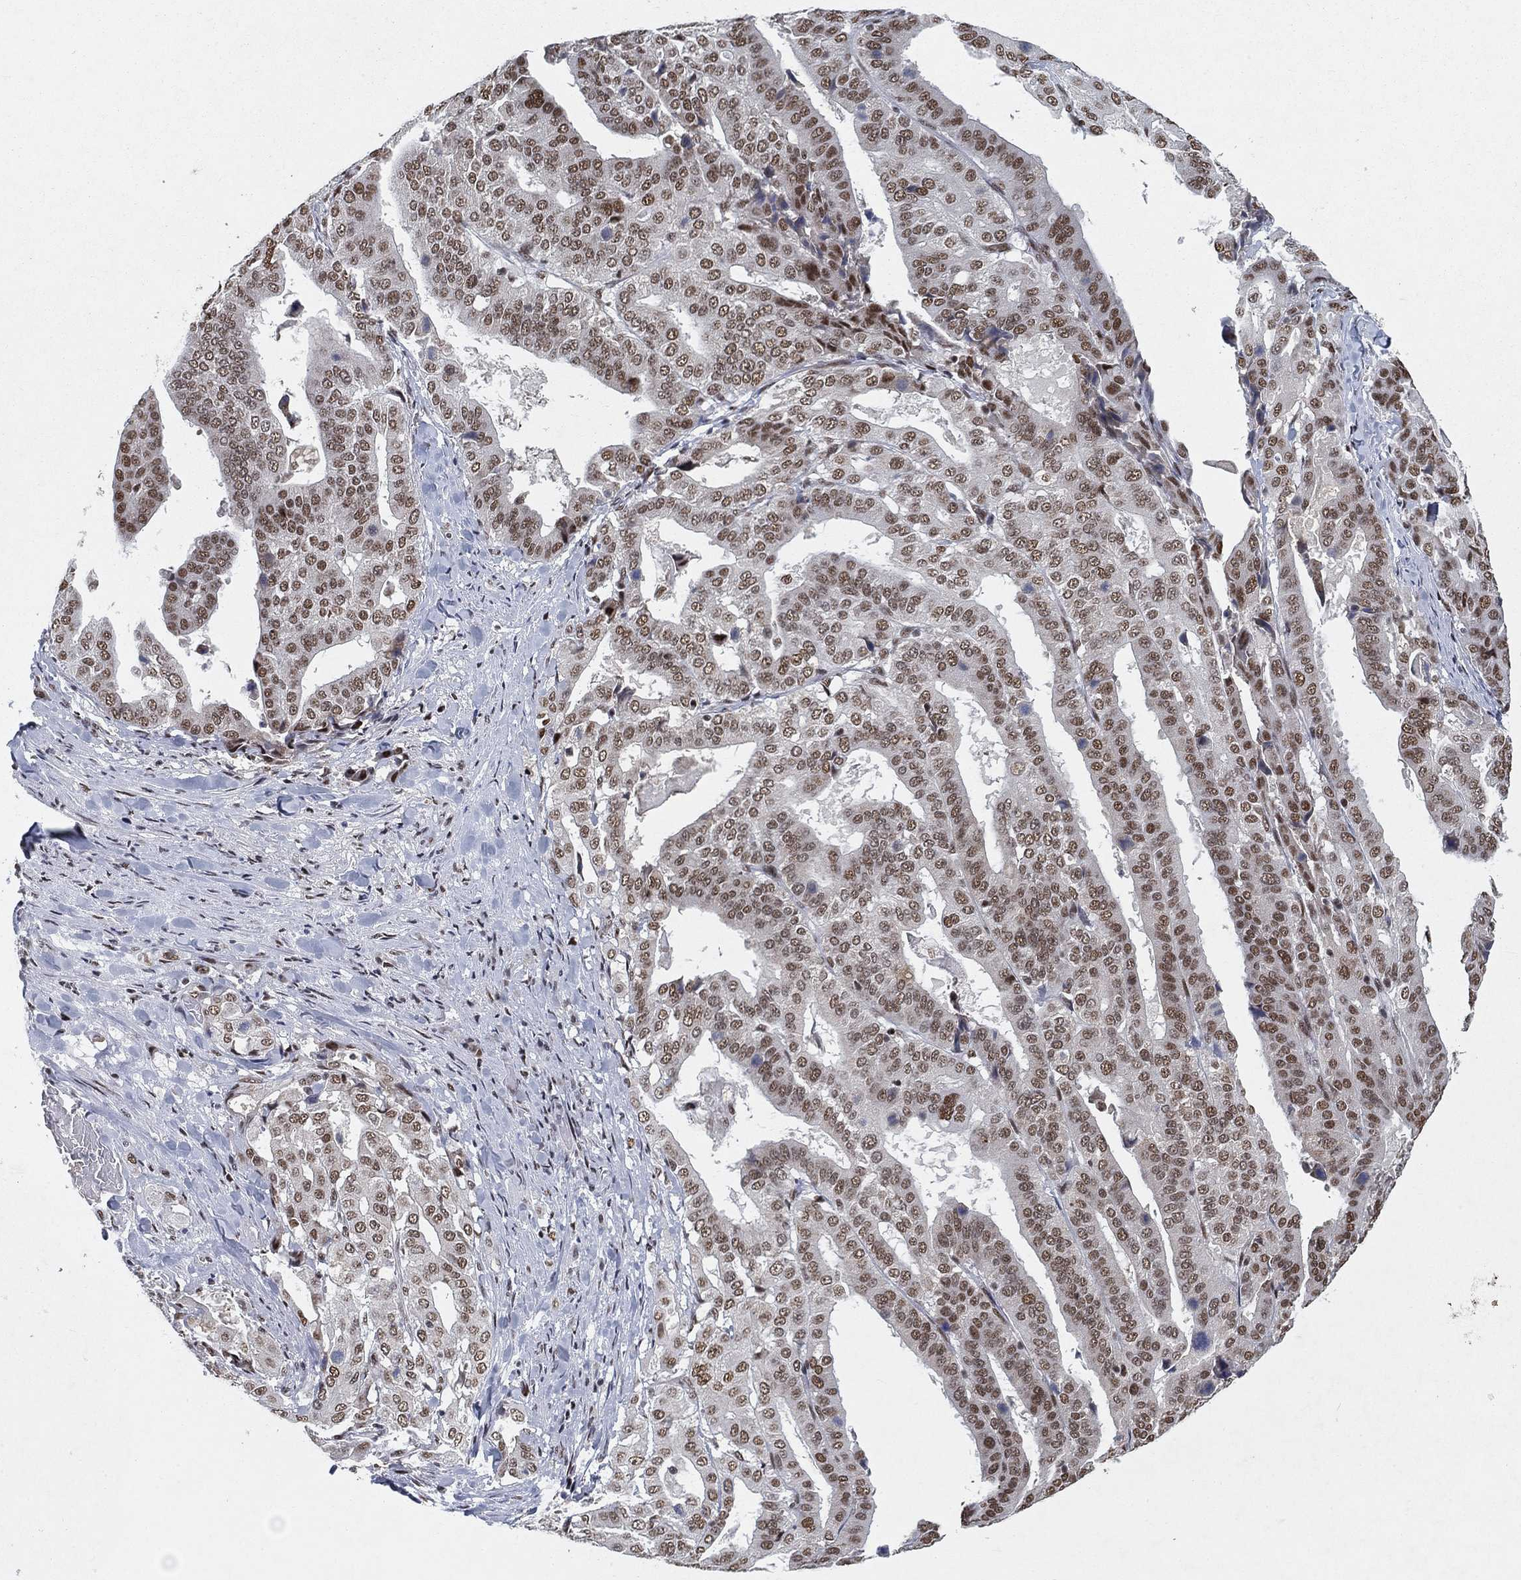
{"staining": {"intensity": "moderate", "quantity": ">75%", "location": "nuclear"}, "tissue": "stomach cancer", "cell_type": "Tumor cells", "image_type": "cancer", "snomed": [{"axis": "morphology", "description": "Adenocarcinoma, NOS"}, {"axis": "topography", "description": "Stomach"}], "caption": "Stomach cancer stained with DAB IHC displays medium levels of moderate nuclear expression in approximately >75% of tumor cells. Immunohistochemistry stains the protein of interest in brown and the nuclei are stained blue.", "gene": "DDX27", "patient": {"sex": "male", "age": 48}}